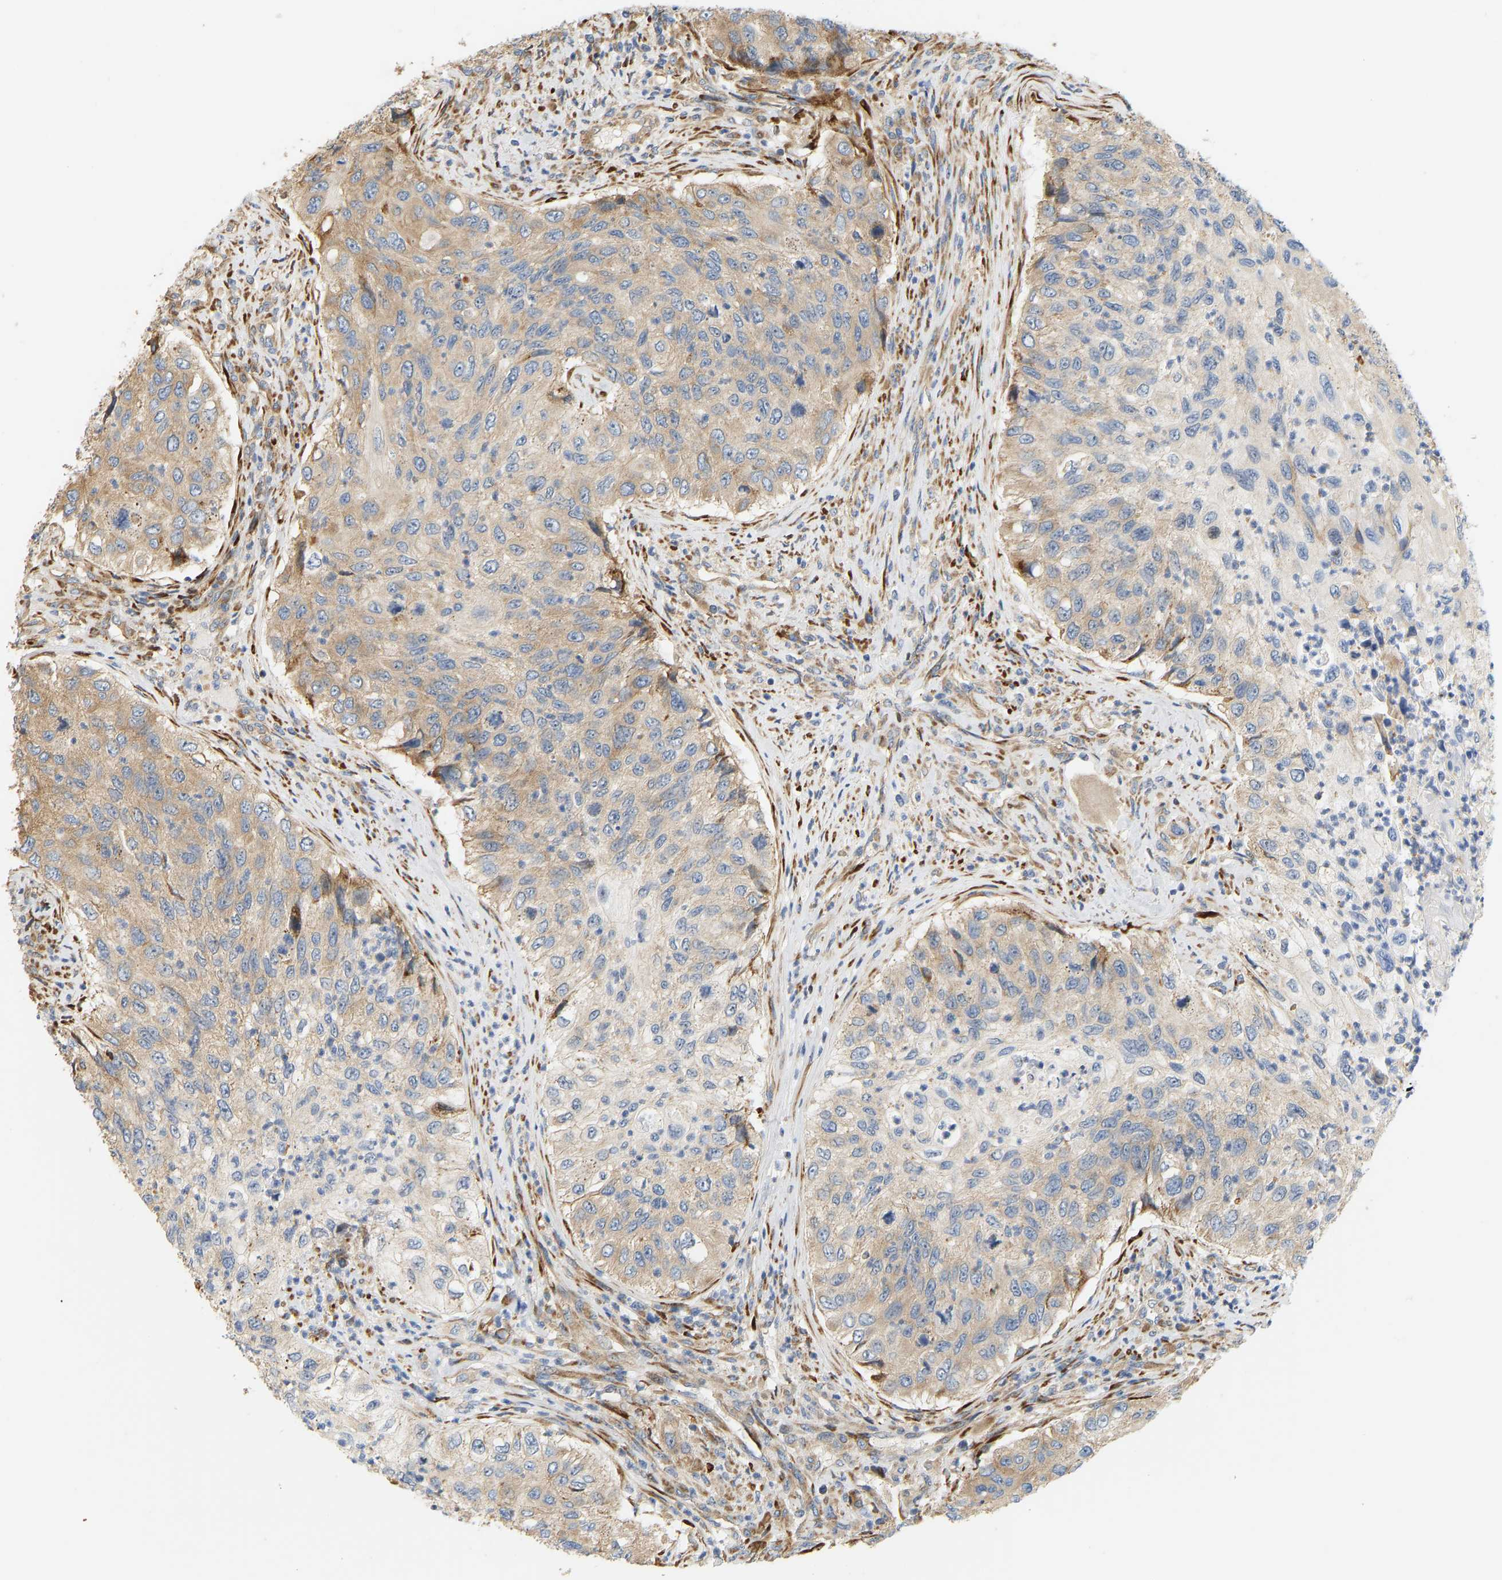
{"staining": {"intensity": "moderate", "quantity": "25%-75%", "location": "cytoplasmic/membranous"}, "tissue": "urothelial cancer", "cell_type": "Tumor cells", "image_type": "cancer", "snomed": [{"axis": "morphology", "description": "Urothelial carcinoma, High grade"}, {"axis": "topography", "description": "Urinary bladder"}], "caption": "The immunohistochemical stain labels moderate cytoplasmic/membranous staining in tumor cells of urothelial carcinoma (high-grade) tissue.", "gene": "RPS14", "patient": {"sex": "female", "age": 60}}